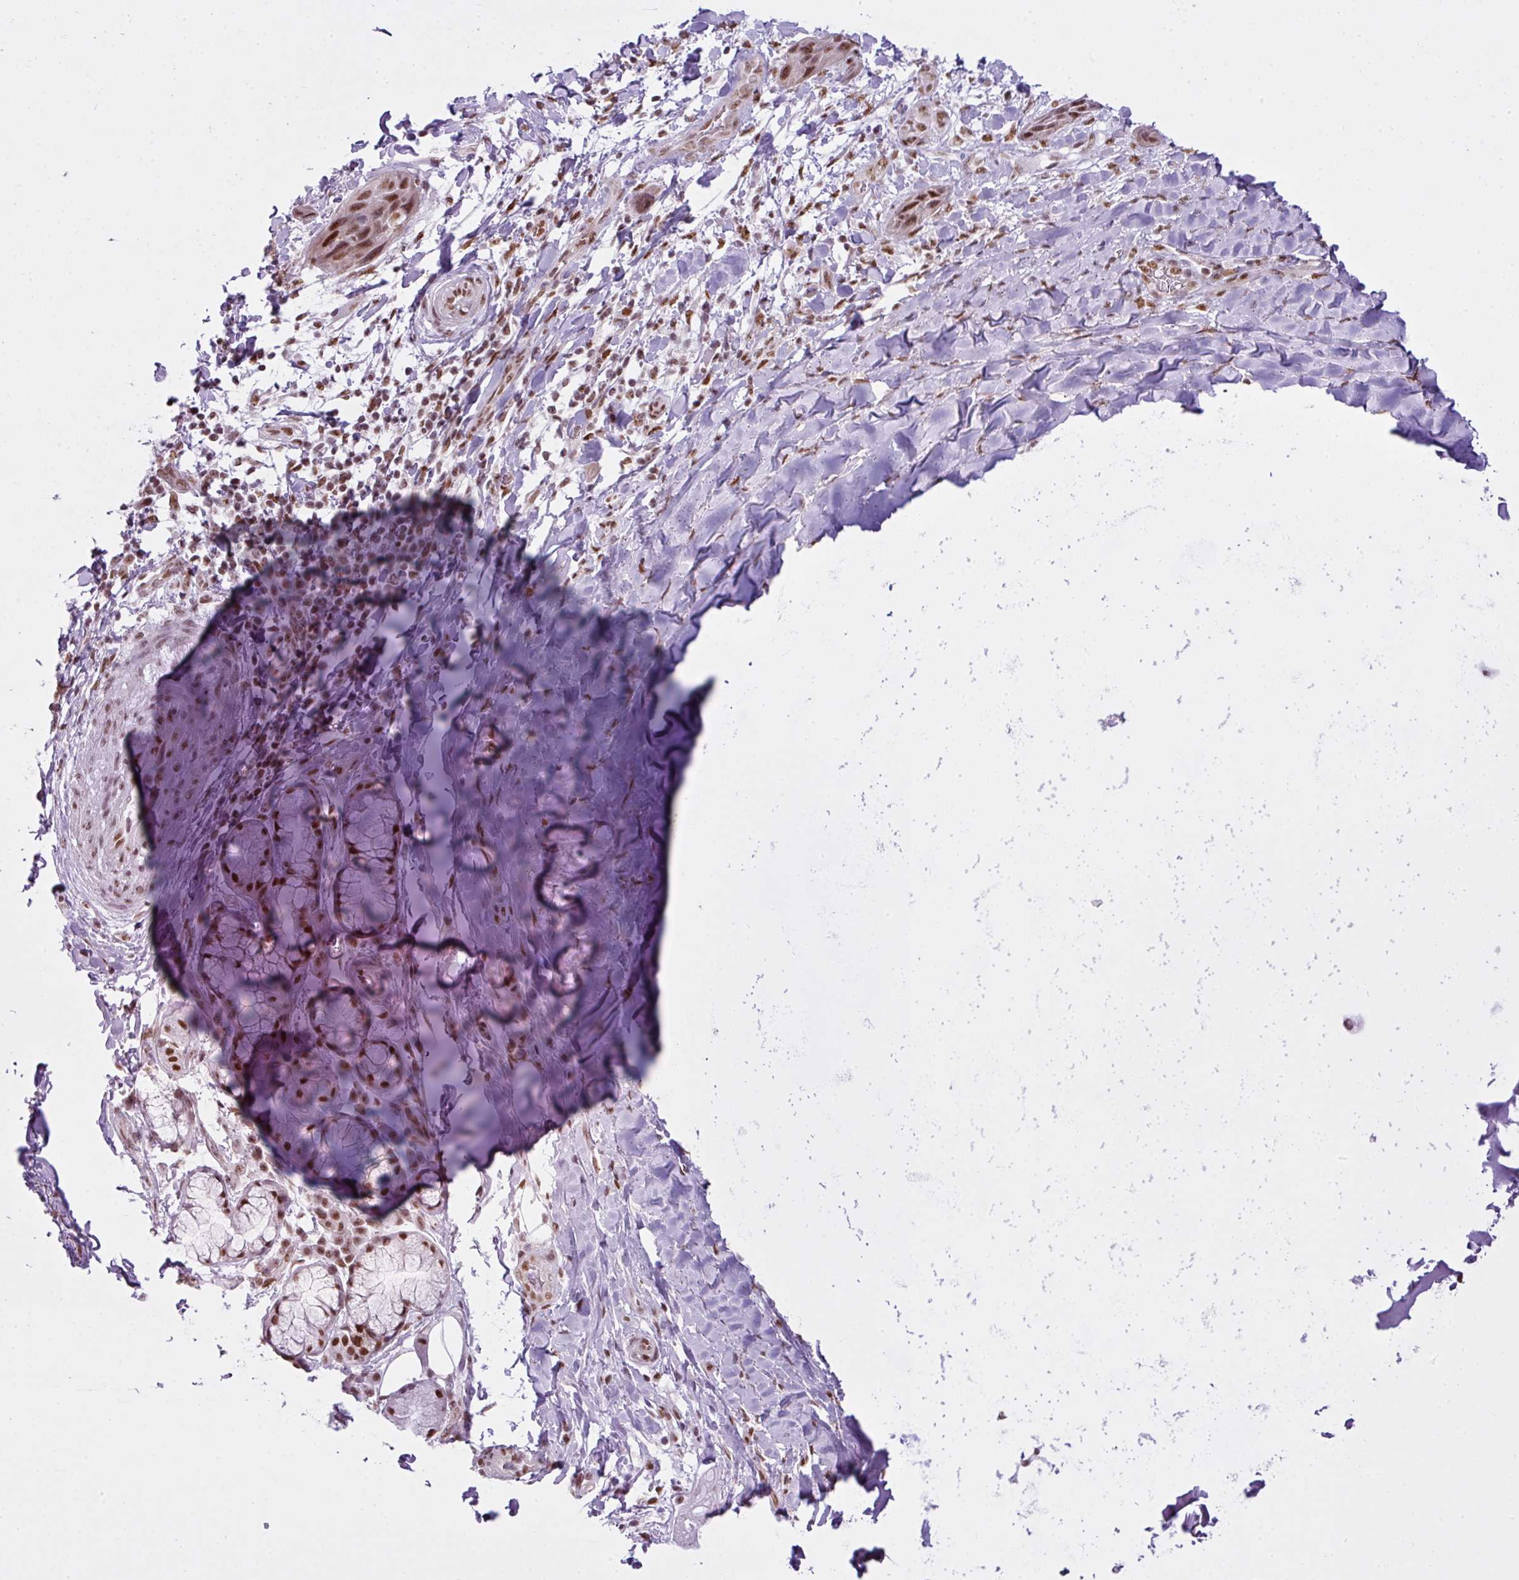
{"staining": {"intensity": "negative", "quantity": "none", "location": "none"}, "tissue": "soft tissue", "cell_type": "Chondrocytes", "image_type": "normal", "snomed": [{"axis": "morphology", "description": "Normal tissue, NOS"}, {"axis": "morphology", "description": "Squamous cell carcinoma, NOS"}, {"axis": "topography", "description": "Bronchus"}, {"axis": "topography", "description": "Lung"}], "caption": "Immunohistochemistry micrograph of benign soft tissue: human soft tissue stained with DAB (3,3'-diaminobenzidine) shows no significant protein positivity in chondrocytes. (DAB (3,3'-diaminobenzidine) IHC with hematoxylin counter stain).", "gene": "ARL6IP4", "patient": {"sex": "female", "age": 70}}